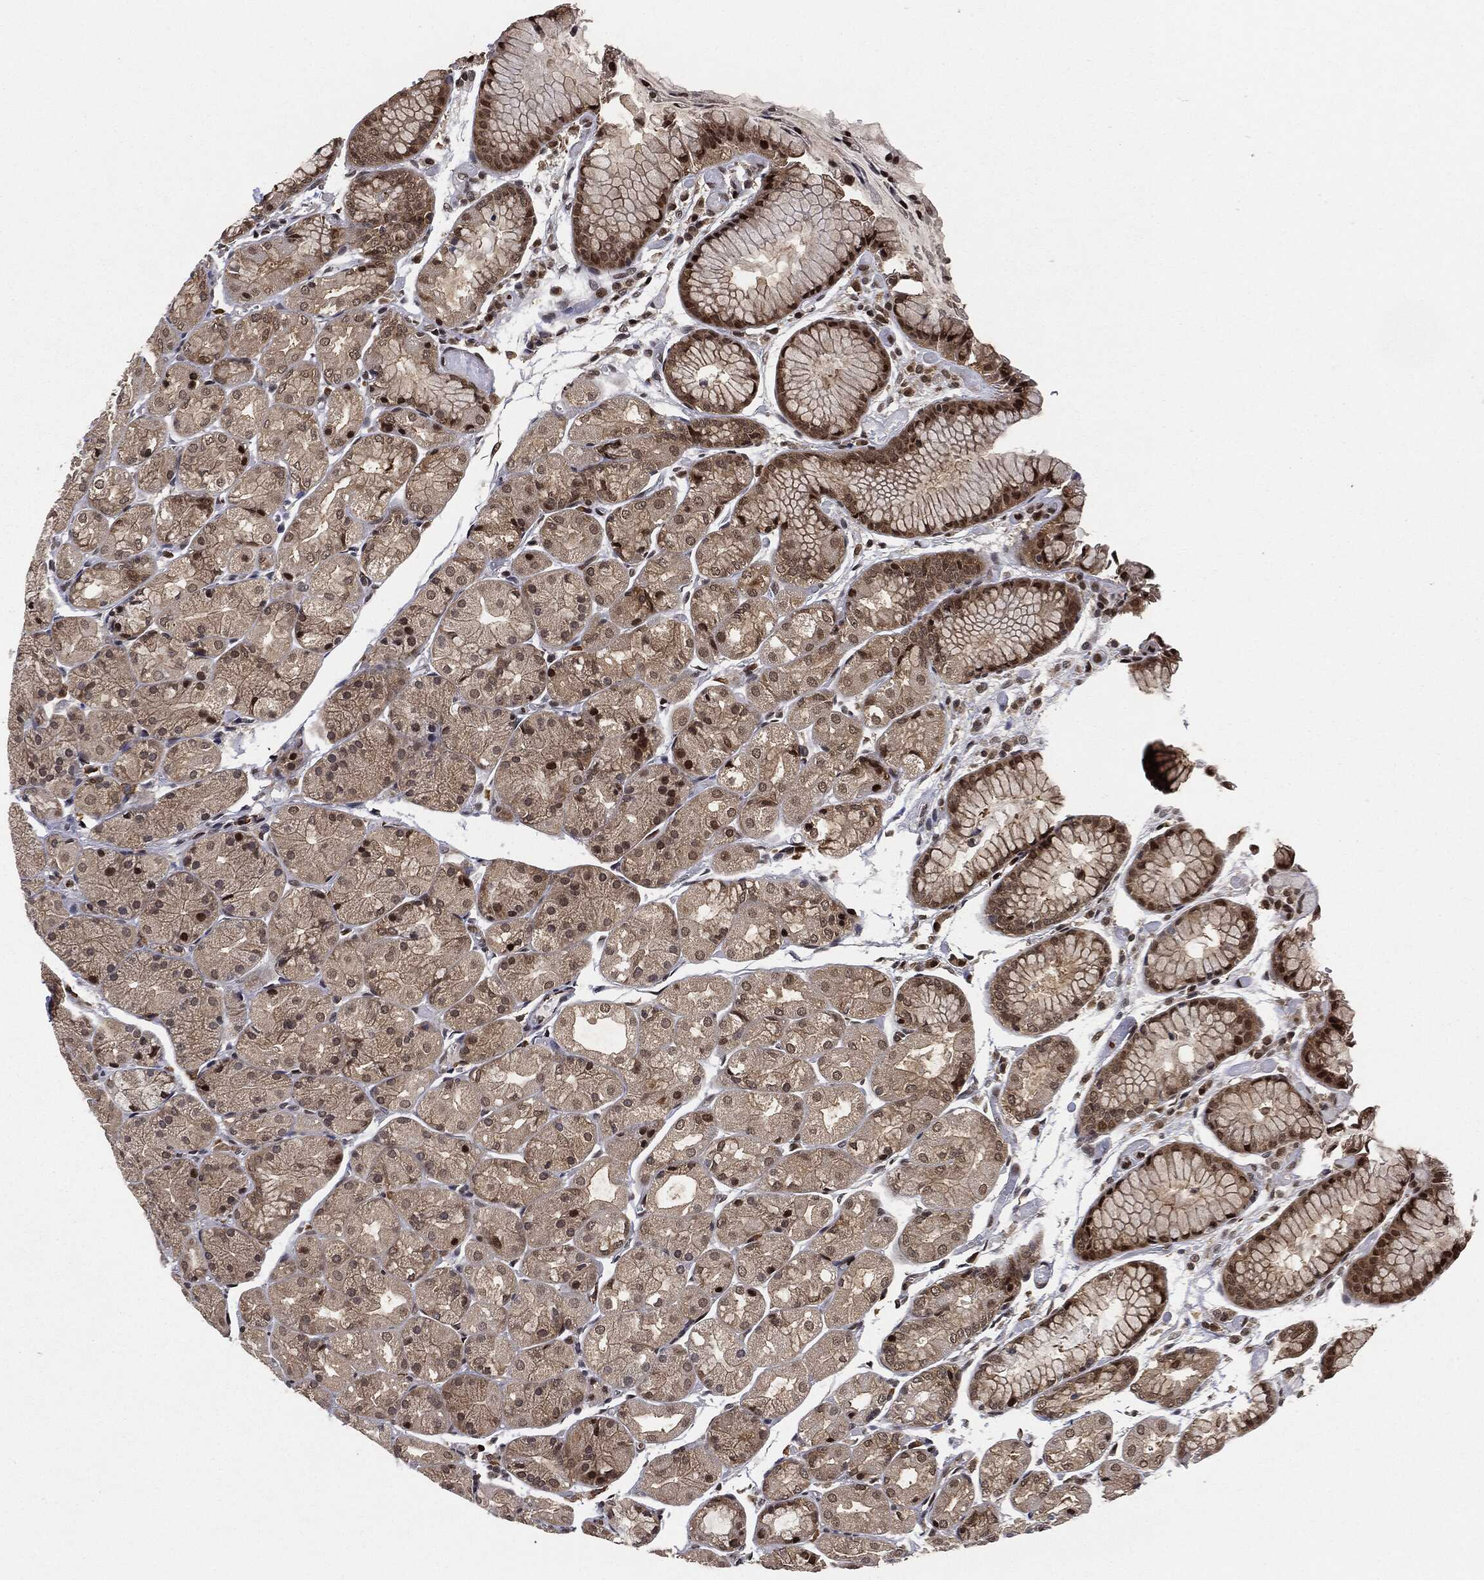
{"staining": {"intensity": "strong", "quantity": "<25%", "location": "nuclear"}, "tissue": "stomach", "cell_type": "Glandular cells", "image_type": "normal", "snomed": [{"axis": "morphology", "description": "Normal tissue, NOS"}, {"axis": "topography", "description": "Stomach, upper"}], "caption": "The histopathology image displays immunohistochemical staining of benign stomach. There is strong nuclear staining is present in approximately <25% of glandular cells. (DAB IHC with brightfield microscopy, high magnification).", "gene": "TBC1D22A", "patient": {"sex": "male", "age": 72}}